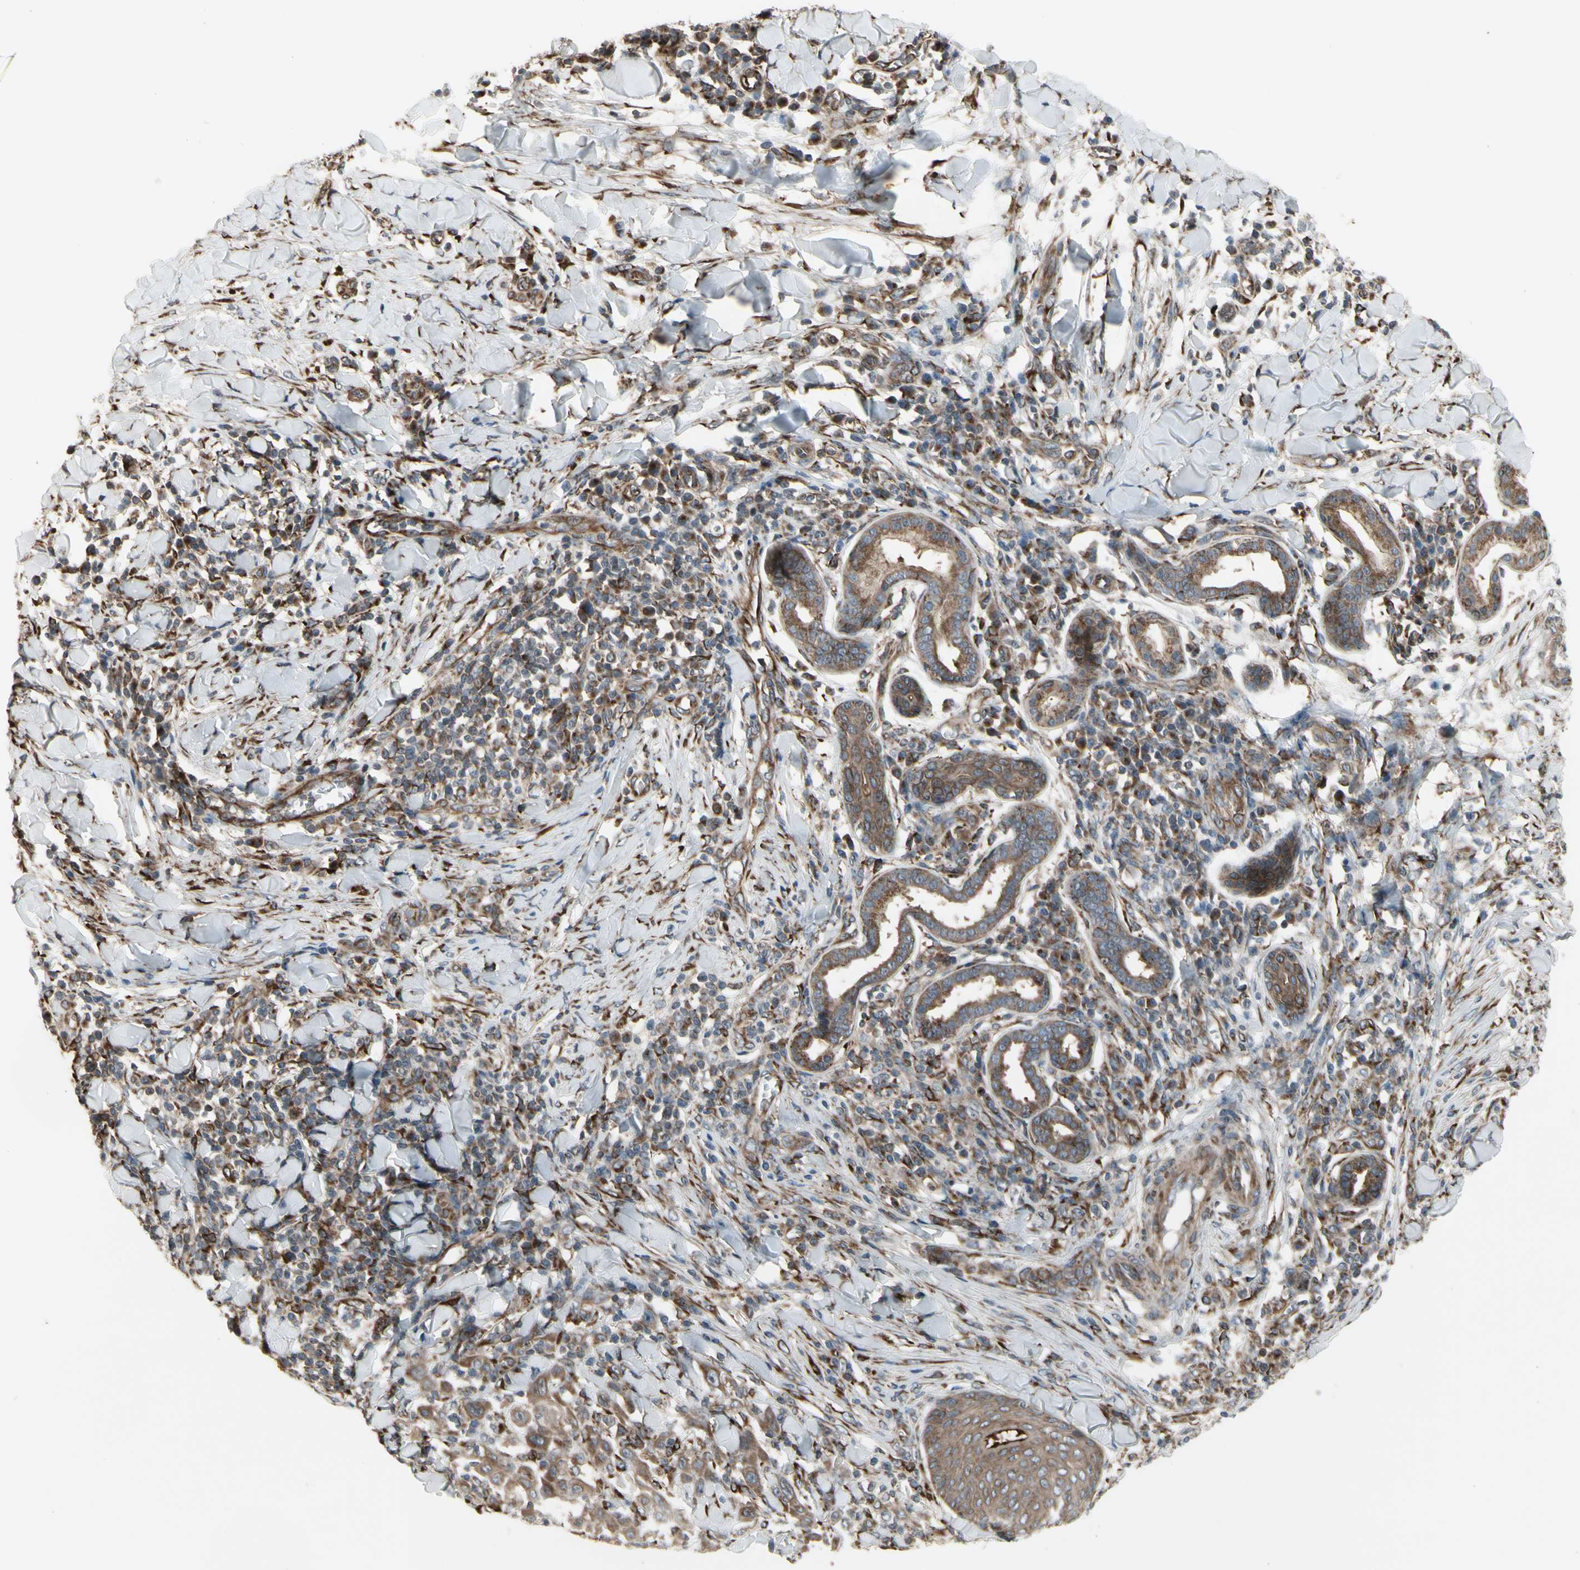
{"staining": {"intensity": "moderate", "quantity": ">75%", "location": "cytoplasmic/membranous"}, "tissue": "skin cancer", "cell_type": "Tumor cells", "image_type": "cancer", "snomed": [{"axis": "morphology", "description": "Squamous cell carcinoma, NOS"}, {"axis": "topography", "description": "Skin"}], "caption": "A histopathology image showing moderate cytoplasmic/membranous positivity in approximately >75% of tumor cells in skin cancer, as visualized by brown immunohistochemical staining.", "gene": "SLC39A9", "patient": {"sex": "male", "age": 24}}